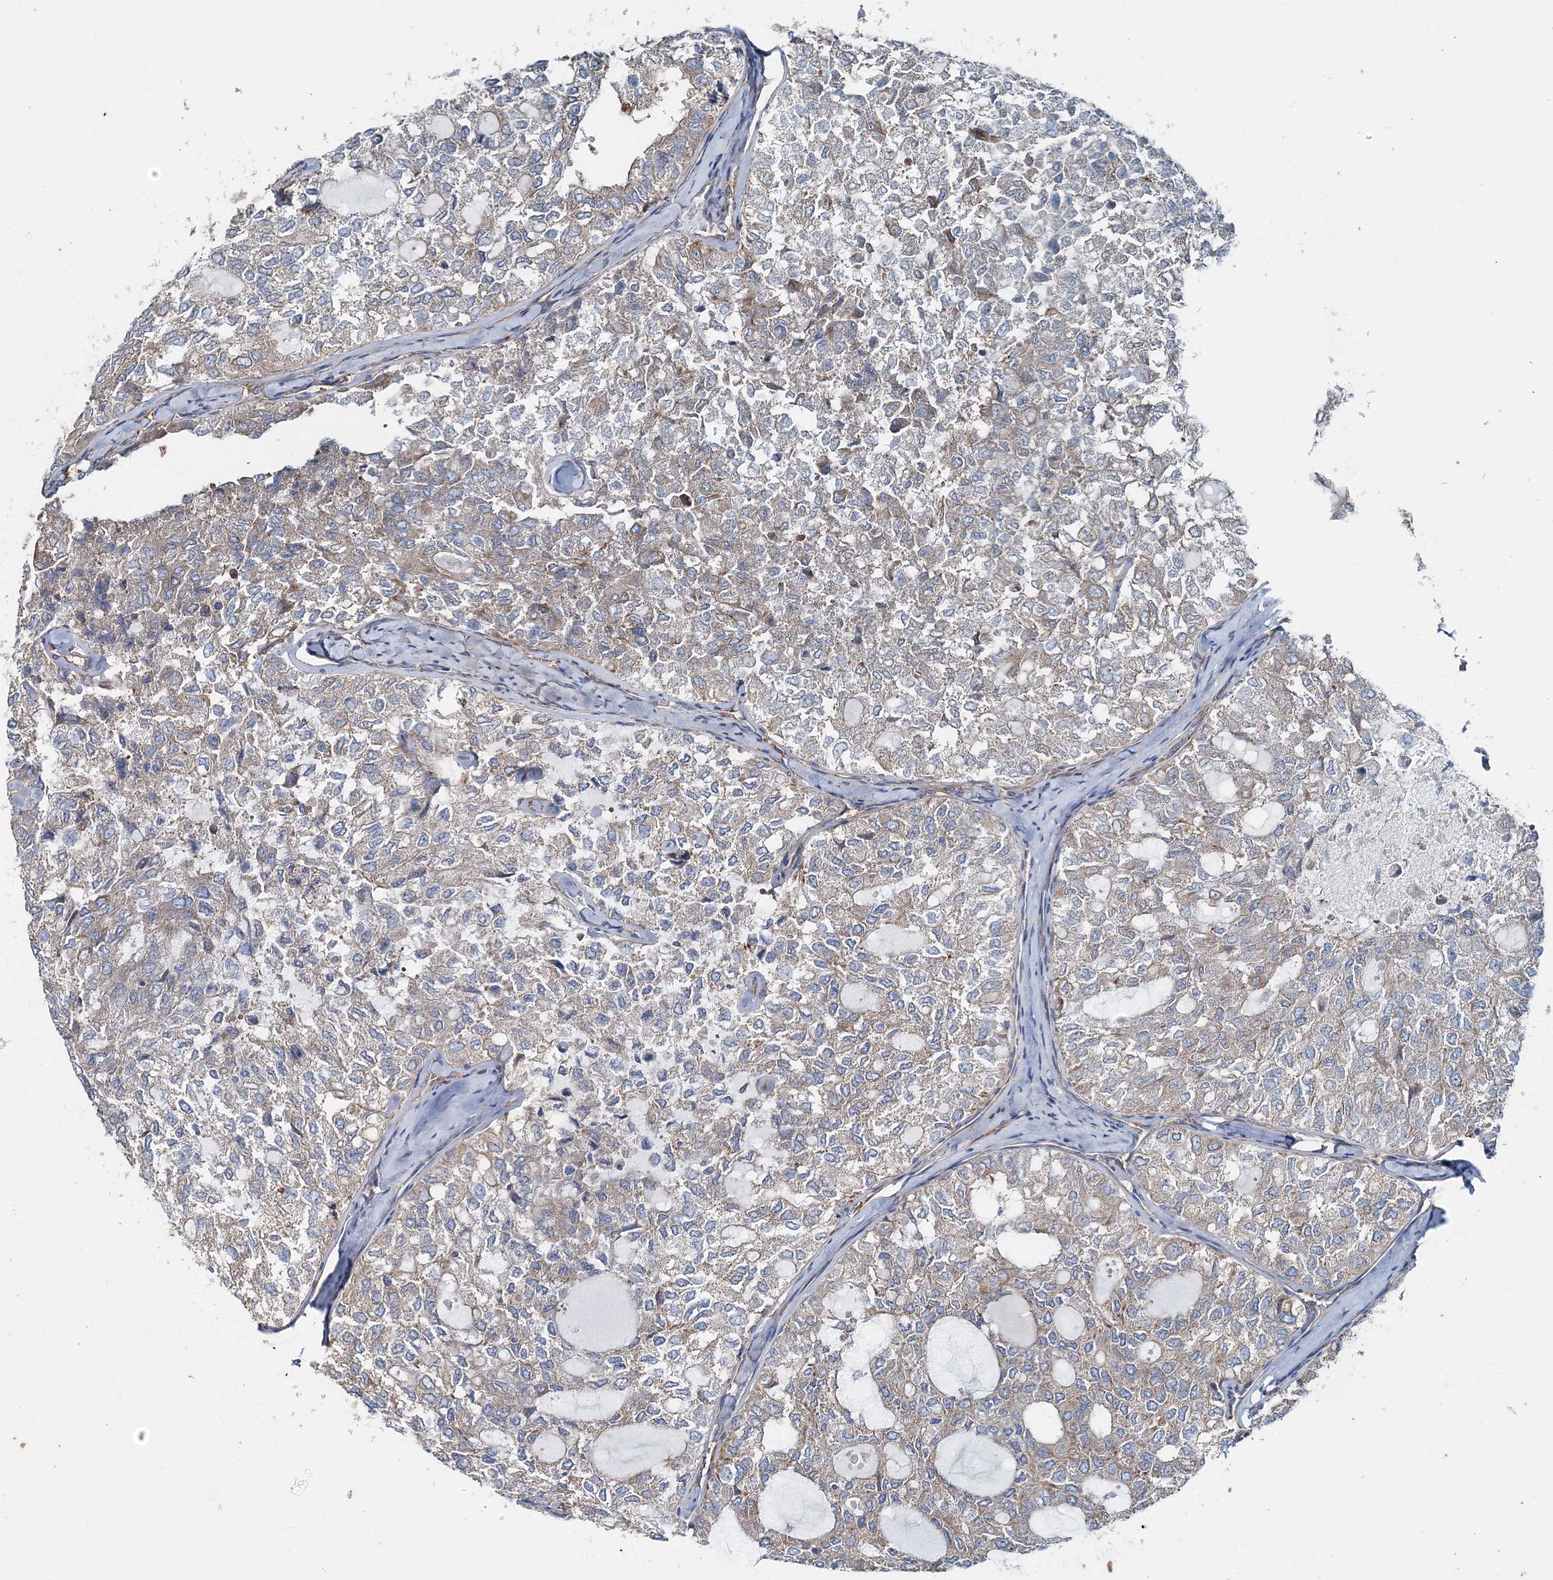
{"staining": {"intensity": "weak", "quantity": ">75%", "location": "cytoplasmic/membranous"}, "tissue": "thyroid cancer", "cell_type": "Tumor cells", "image_type": "cancer", "snomed": [{"axis": "morphology", "description": "Follicular adenoma carcinoma, NOS"}, {"axis": "topography", "description": "Thyroid gland"}], "caption": "About >75% of tumor cells in human thyroid cancer display weak cytoplasmic/membranous protein staining as visualized by brown immunohistochemical staining.", "gene": "MPHOSPH9", "patient": {"sex": "male", "age": 75}}